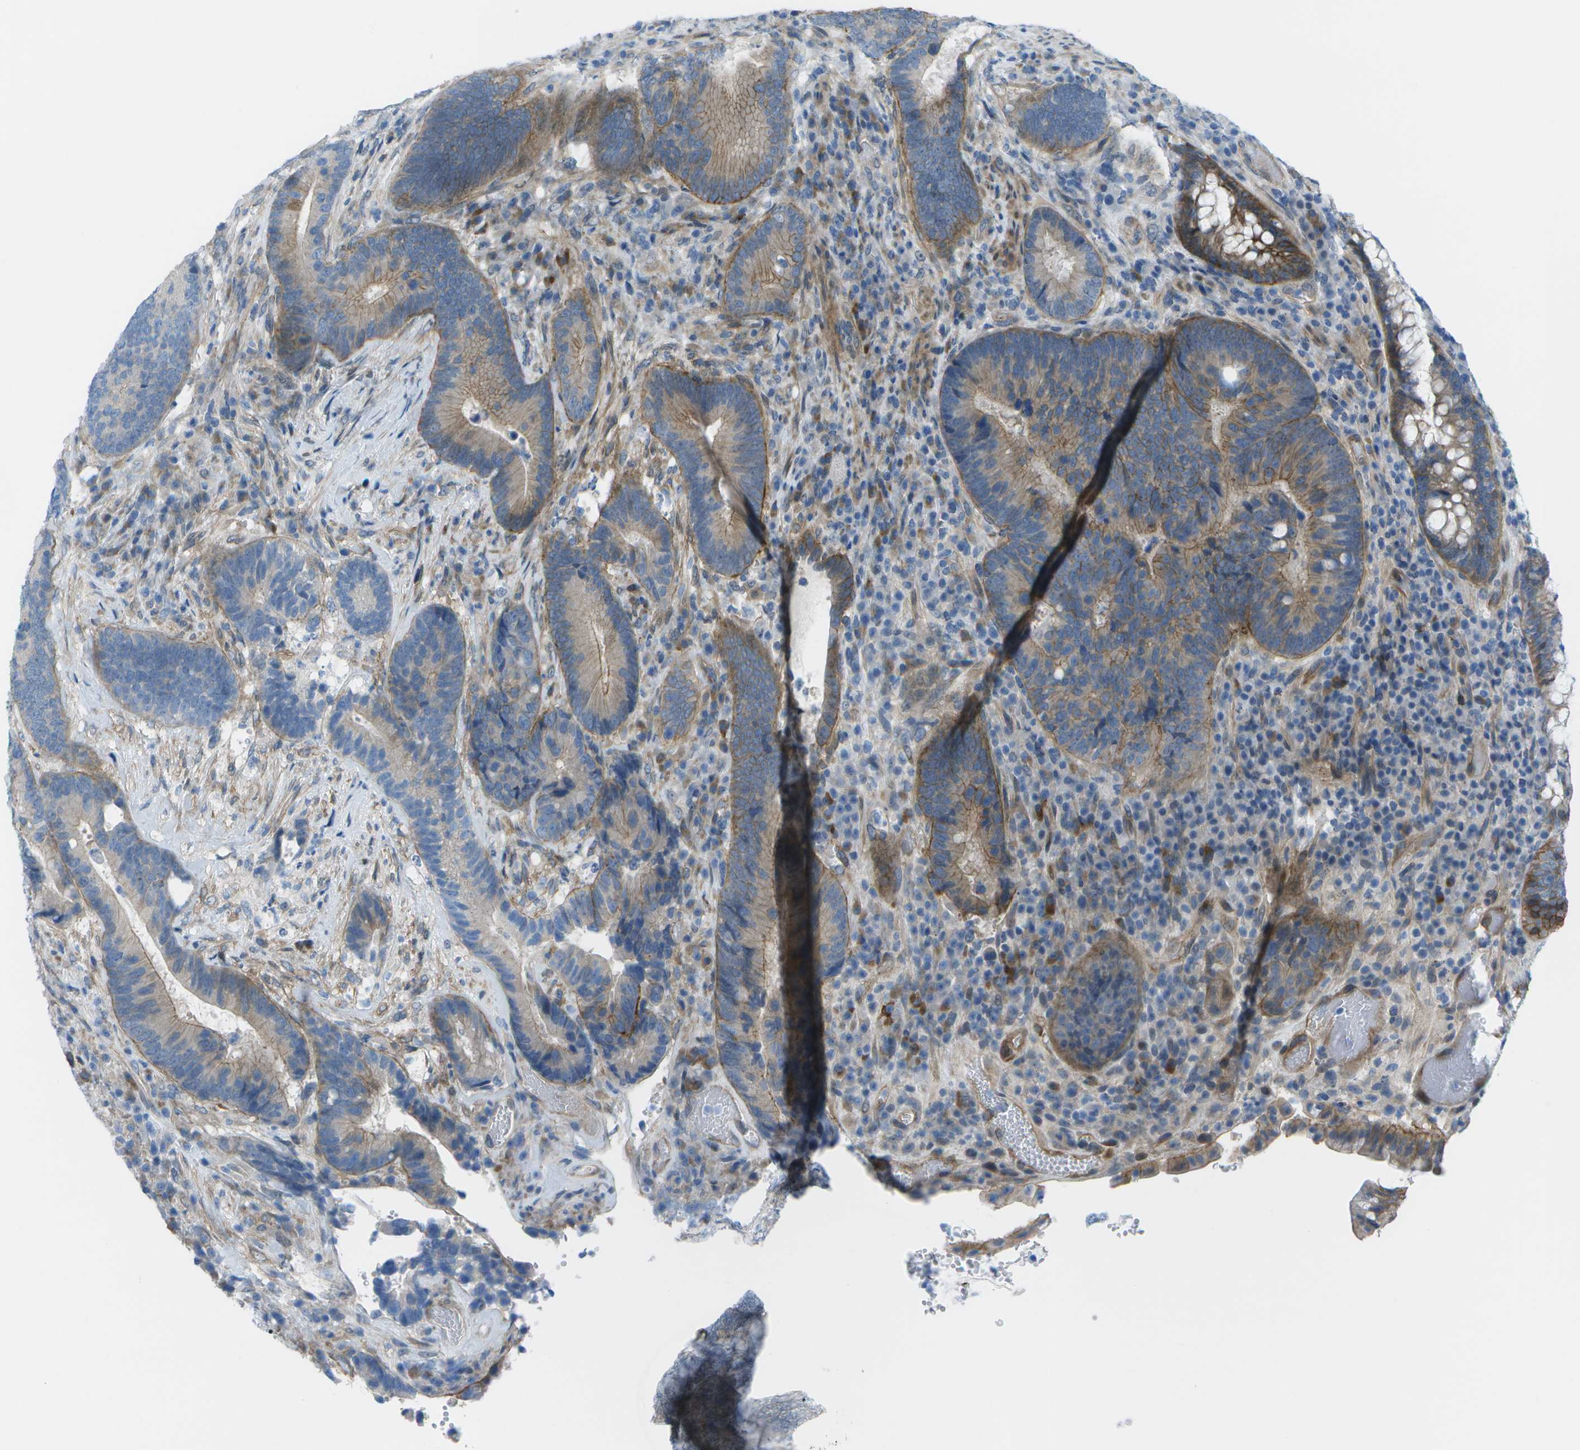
{"staining": {"intensity": "moderate", "quantity": "25%-75%", "location": "cytoplasmic/membranous"}, "tissue": "colorectal cancer", "cell_type": "Tumor cells", "image_type": "cancer", "snomed": [{"axis": "morphology", "description": "Adenocarcinoma, NOS"}, {"axis": "topography", "description": "Rectum"}], "caption": "Moderate cytoplasmic/membranous staining is present in approximately 25%-75% of tumor cells in colorectal adenocarcinoma.", "gene": "SORBS3", "patient": {"sex": "male", "age": 51}}